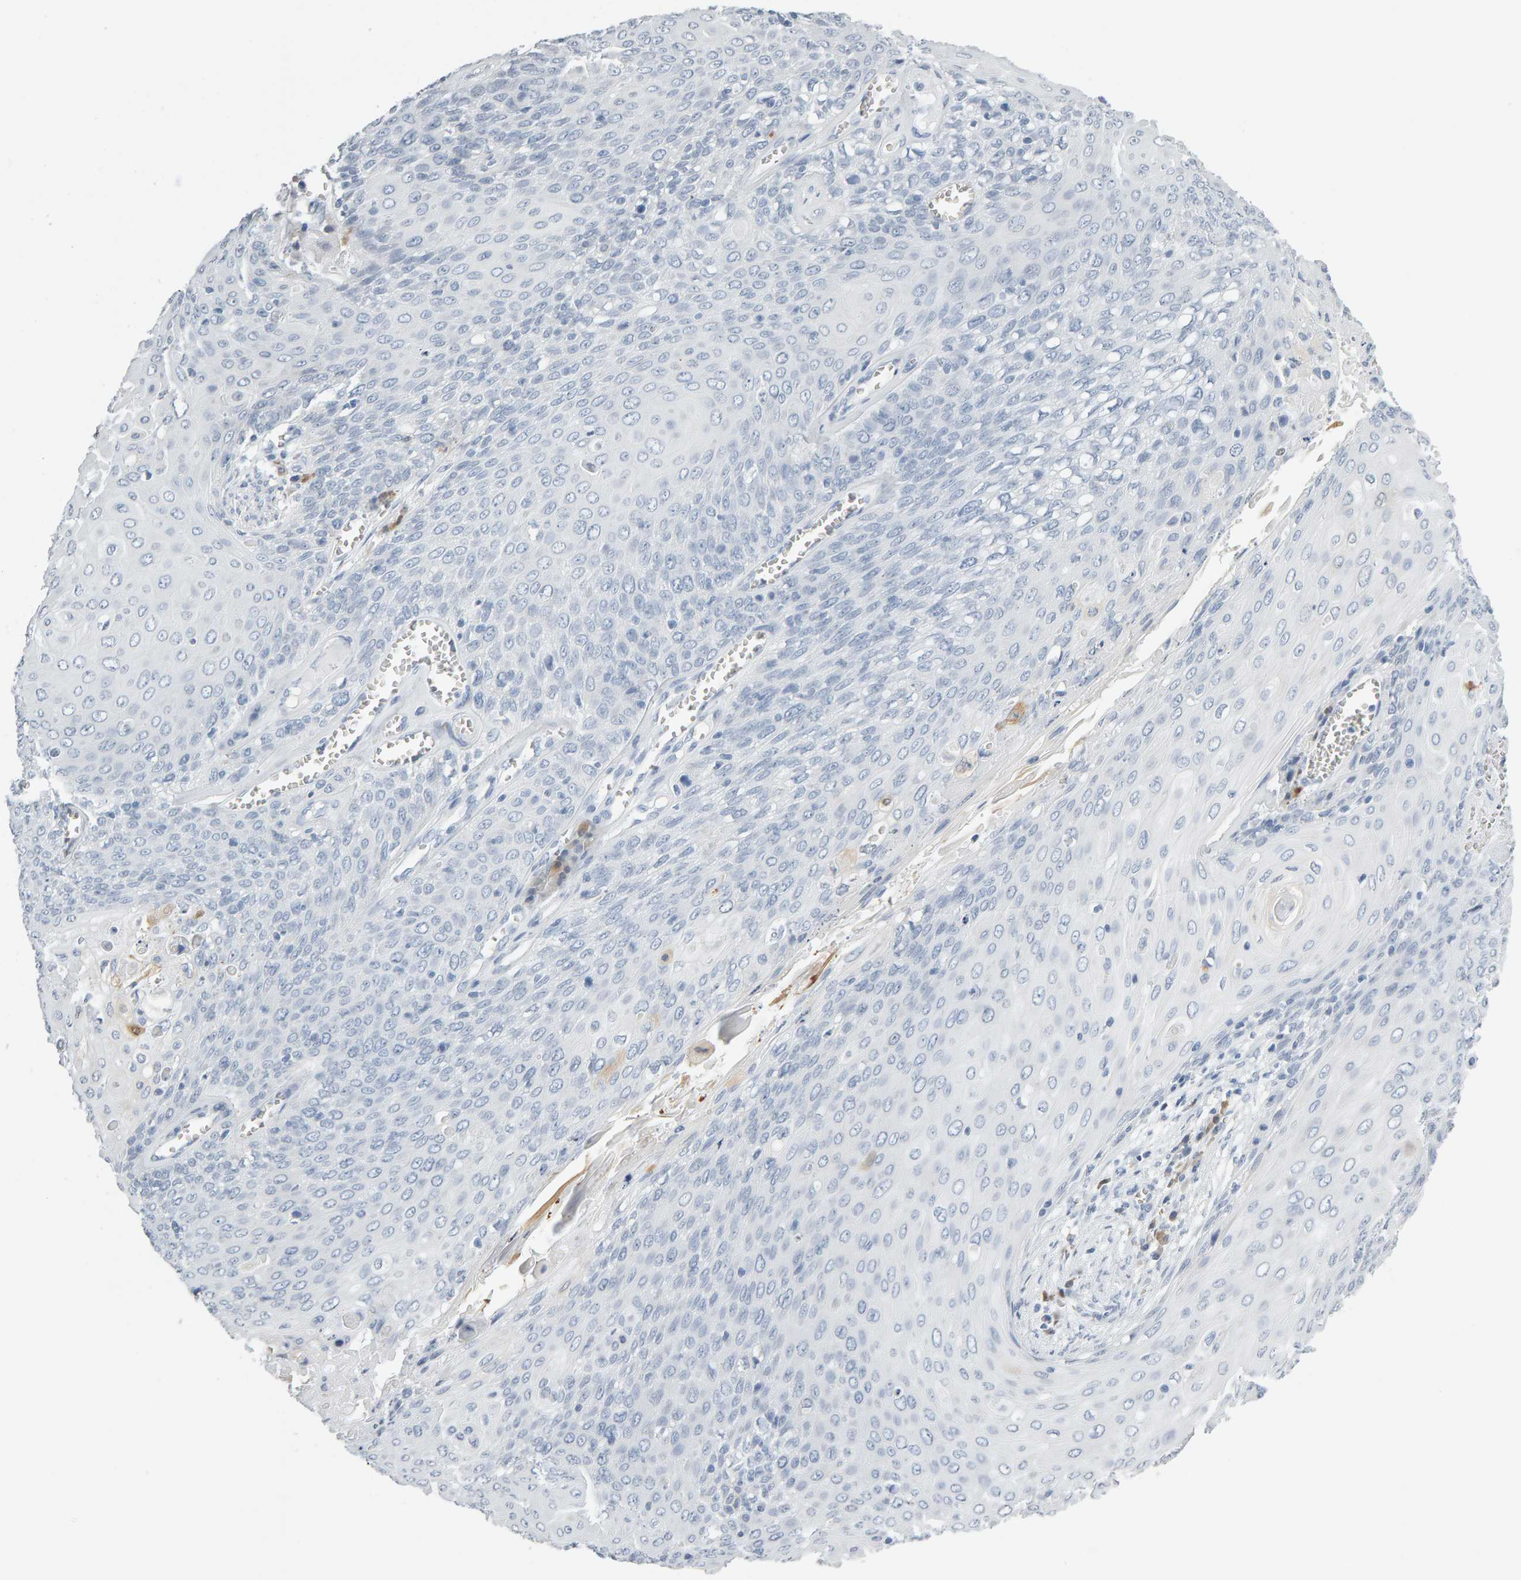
{"staining": {"intensity": "negative", "quantity": "none", "location": "none"}, "tissue": "cervical cancer", "cell_type": "Tumor cells", "image_type": "cancer", "snomed": [{"axis": "morphology", "description": "Squamous cell carcinoma, NOS"}, {"axis": "topography", "description": "Cervix"}], "caption": "This photomicrograph is of cervical cancer (squamous cell carcinoma) stained with IHC to label a protein in brown with the nuclei are counter-stained blue. There is no expression in tumor cells. The staining is performed using DAB brown chromogen with nuclei counter-stained in using hematoxylin.", "gene": "CTH", "patient": {"sex": "female", "age": 39}}